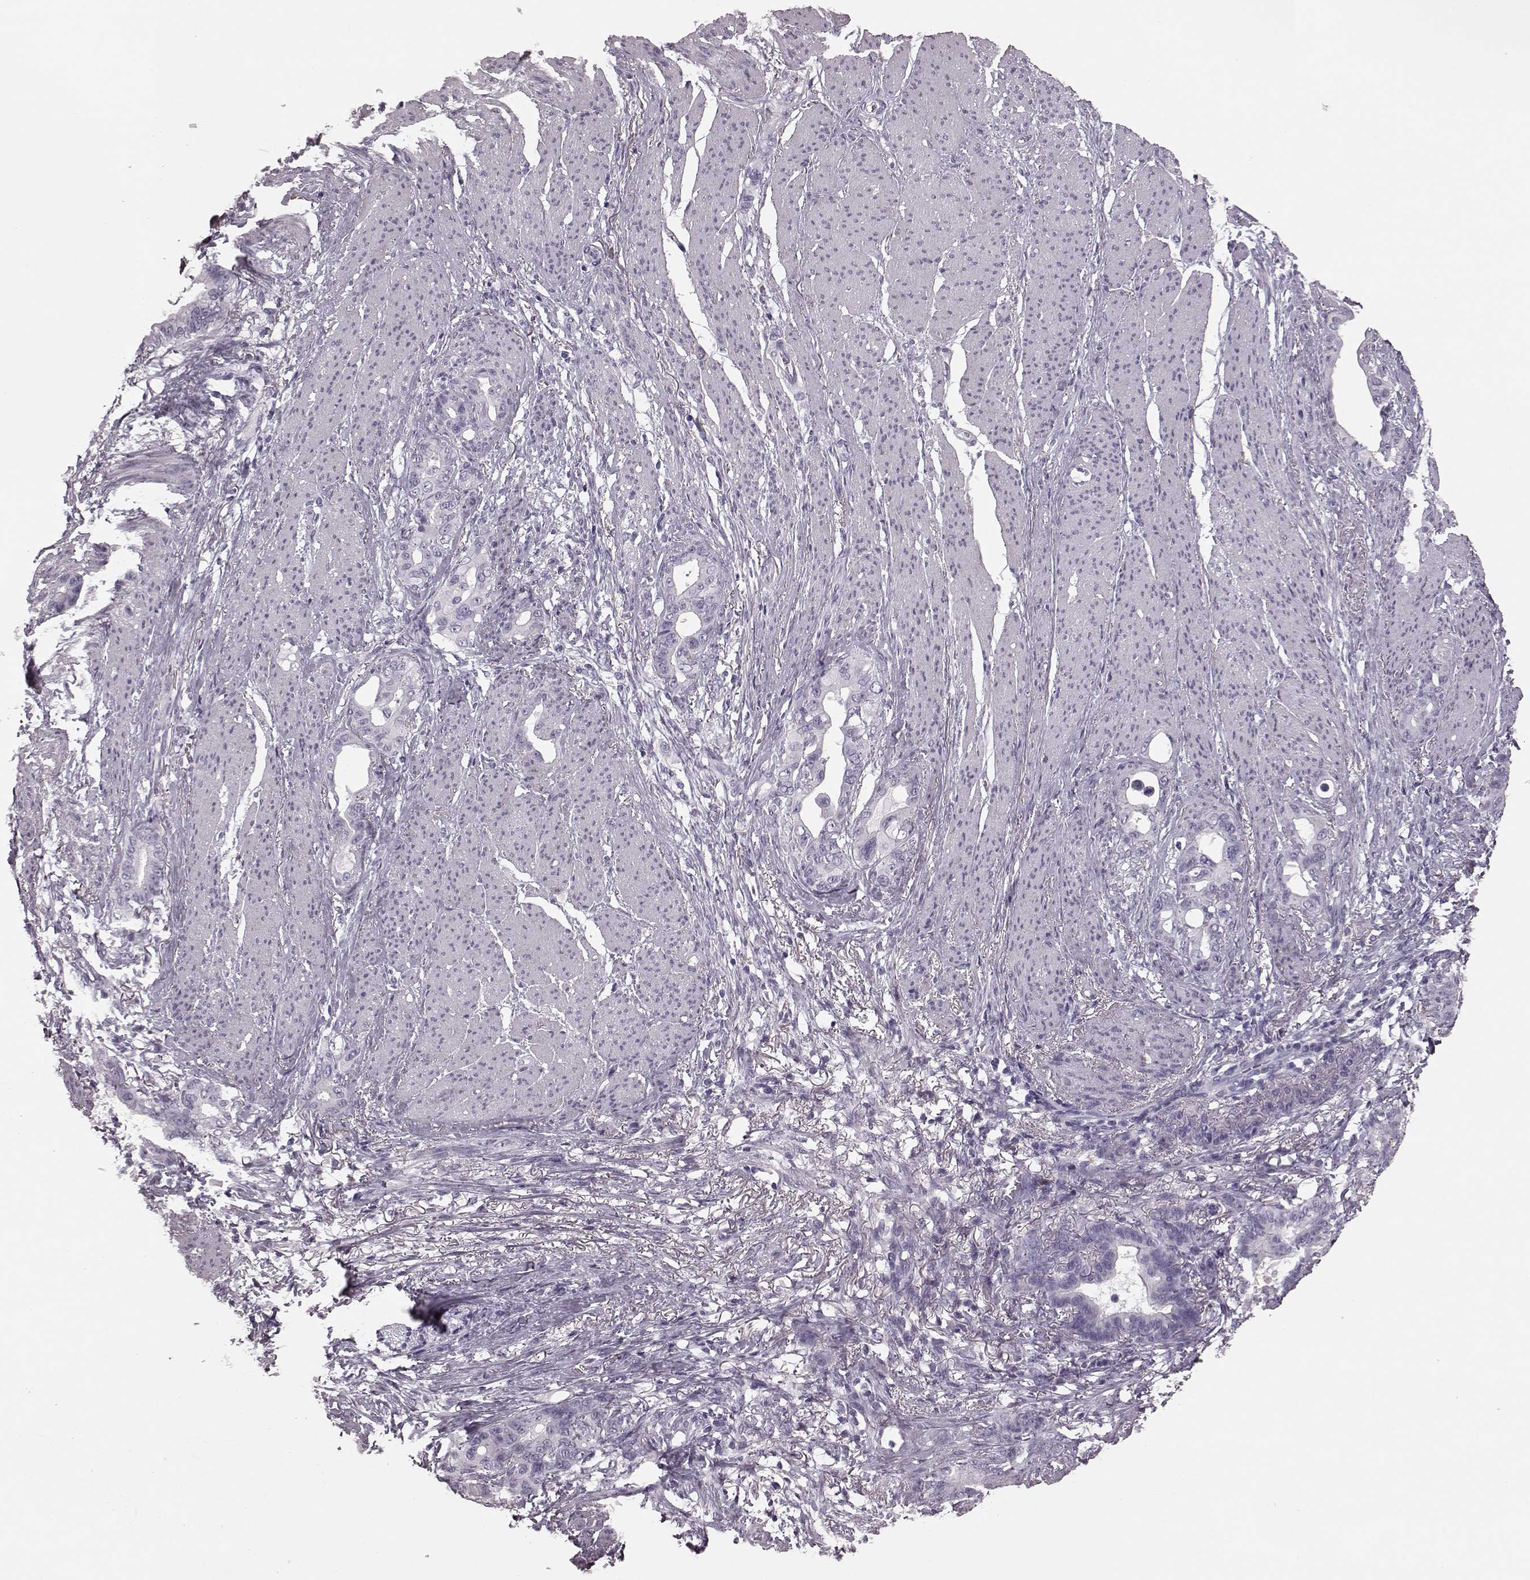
{"staining": {"intensity": "negative", "quantity": "none", "location": "none"}, "tissue": "stomach cancer", "cell_type": "Tumor cells", "image_type": "cancer", "snomed": [{"axis": "morphology", "description": "Normal tissue, NOS"}, {"axis": "morphology", "description": "Adenocarcinoma, NOS"}, {"axis": "topography", "description": "Esophagus"}, {"axis": "topography", "description": "Stomach, upper"}], "caption": "This histopathology image is of stomach cancer stained with IHC to label a protein in brown with the nuclei are counter-stained blue. There is no staining in tumor cells.", "gene": "TRPM1", "patient": {"sex": "male", "age": 62}}